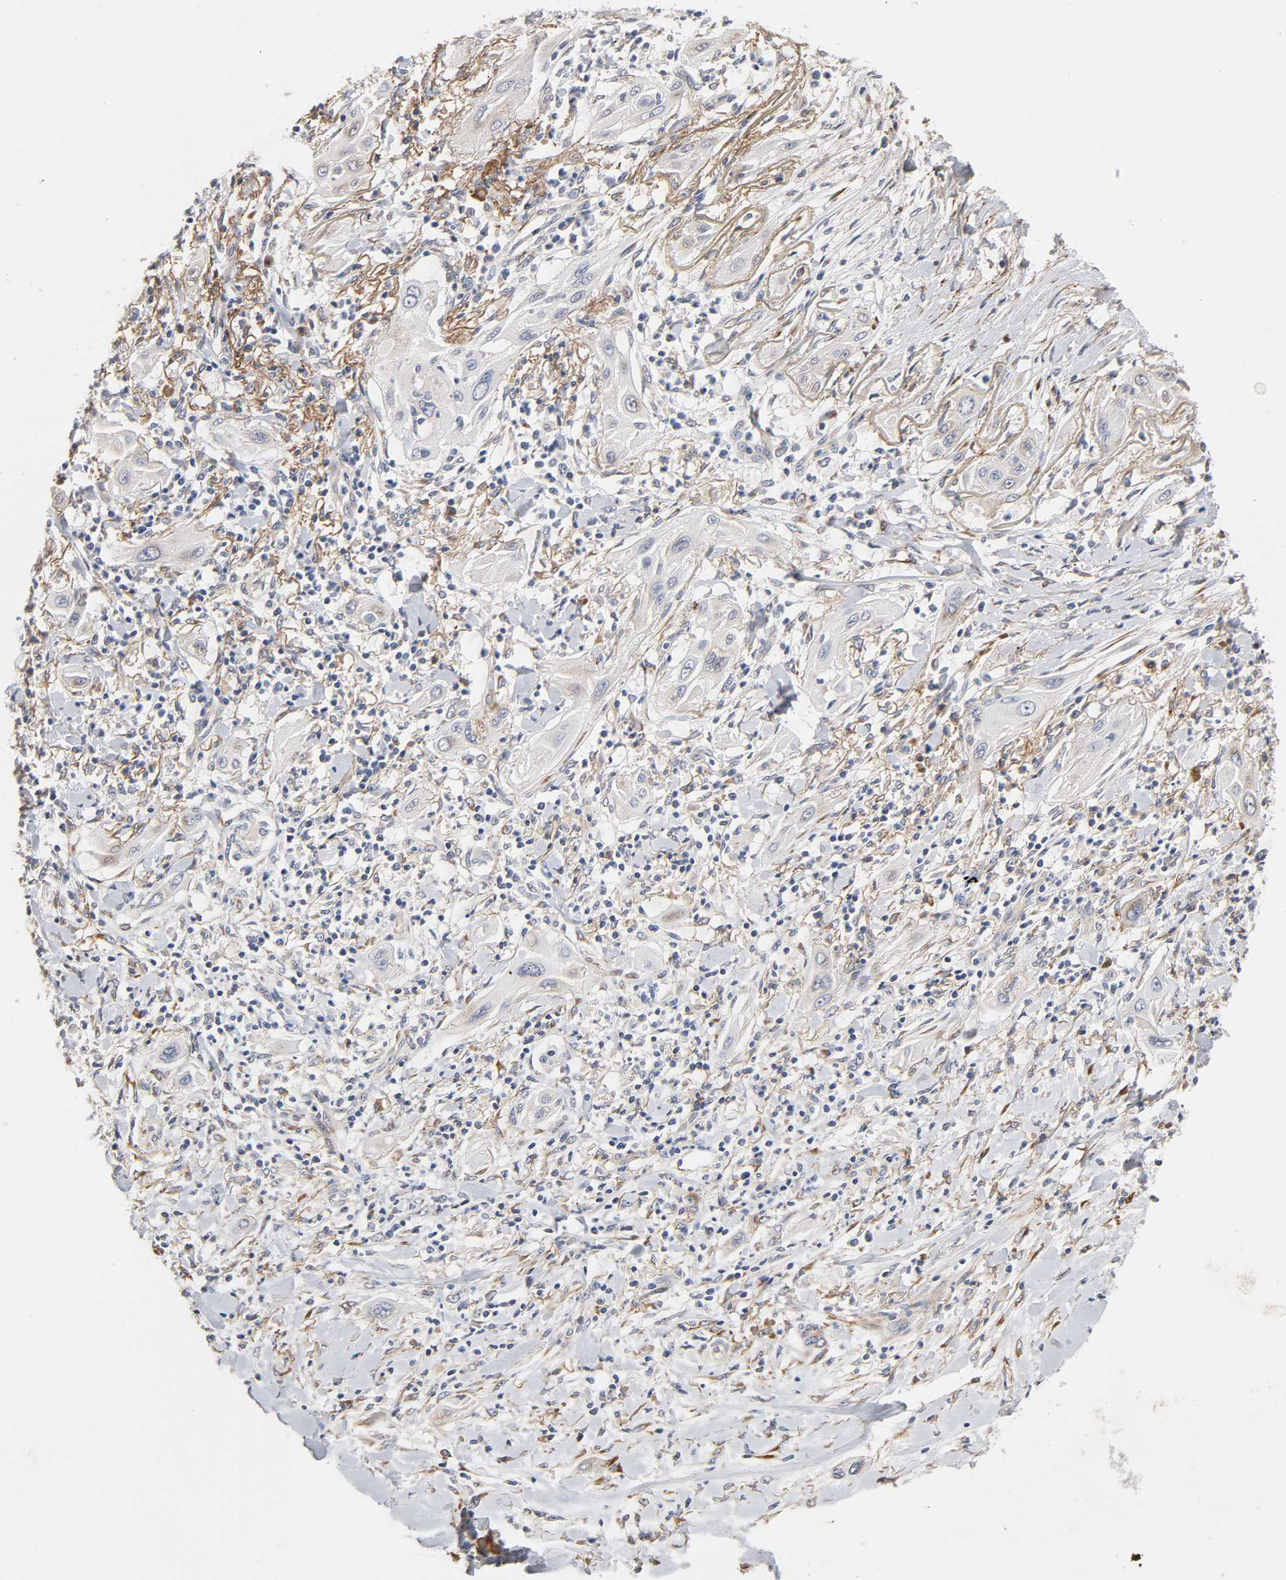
{"staining": {"intensity": "negative", "quantity": "none", "location": "none"}, "tissue": "lung cancer", "cell_type": "Tumor cells", "image_type": "cancer", "snomed": [{"axis": "morphology", "description": "Squamous cell carcinoma, NOS"}, {"axis": "topography", "description": "Lung"}], "caption": "Immunohistochemistry image of neoplastic tissue: human squamous cell carcinoma (lung) stained with DAB displays no significant protein expression in tumor cells.", "gene": "HDLBP", "patient": {"sex": "female", "age": 47}}